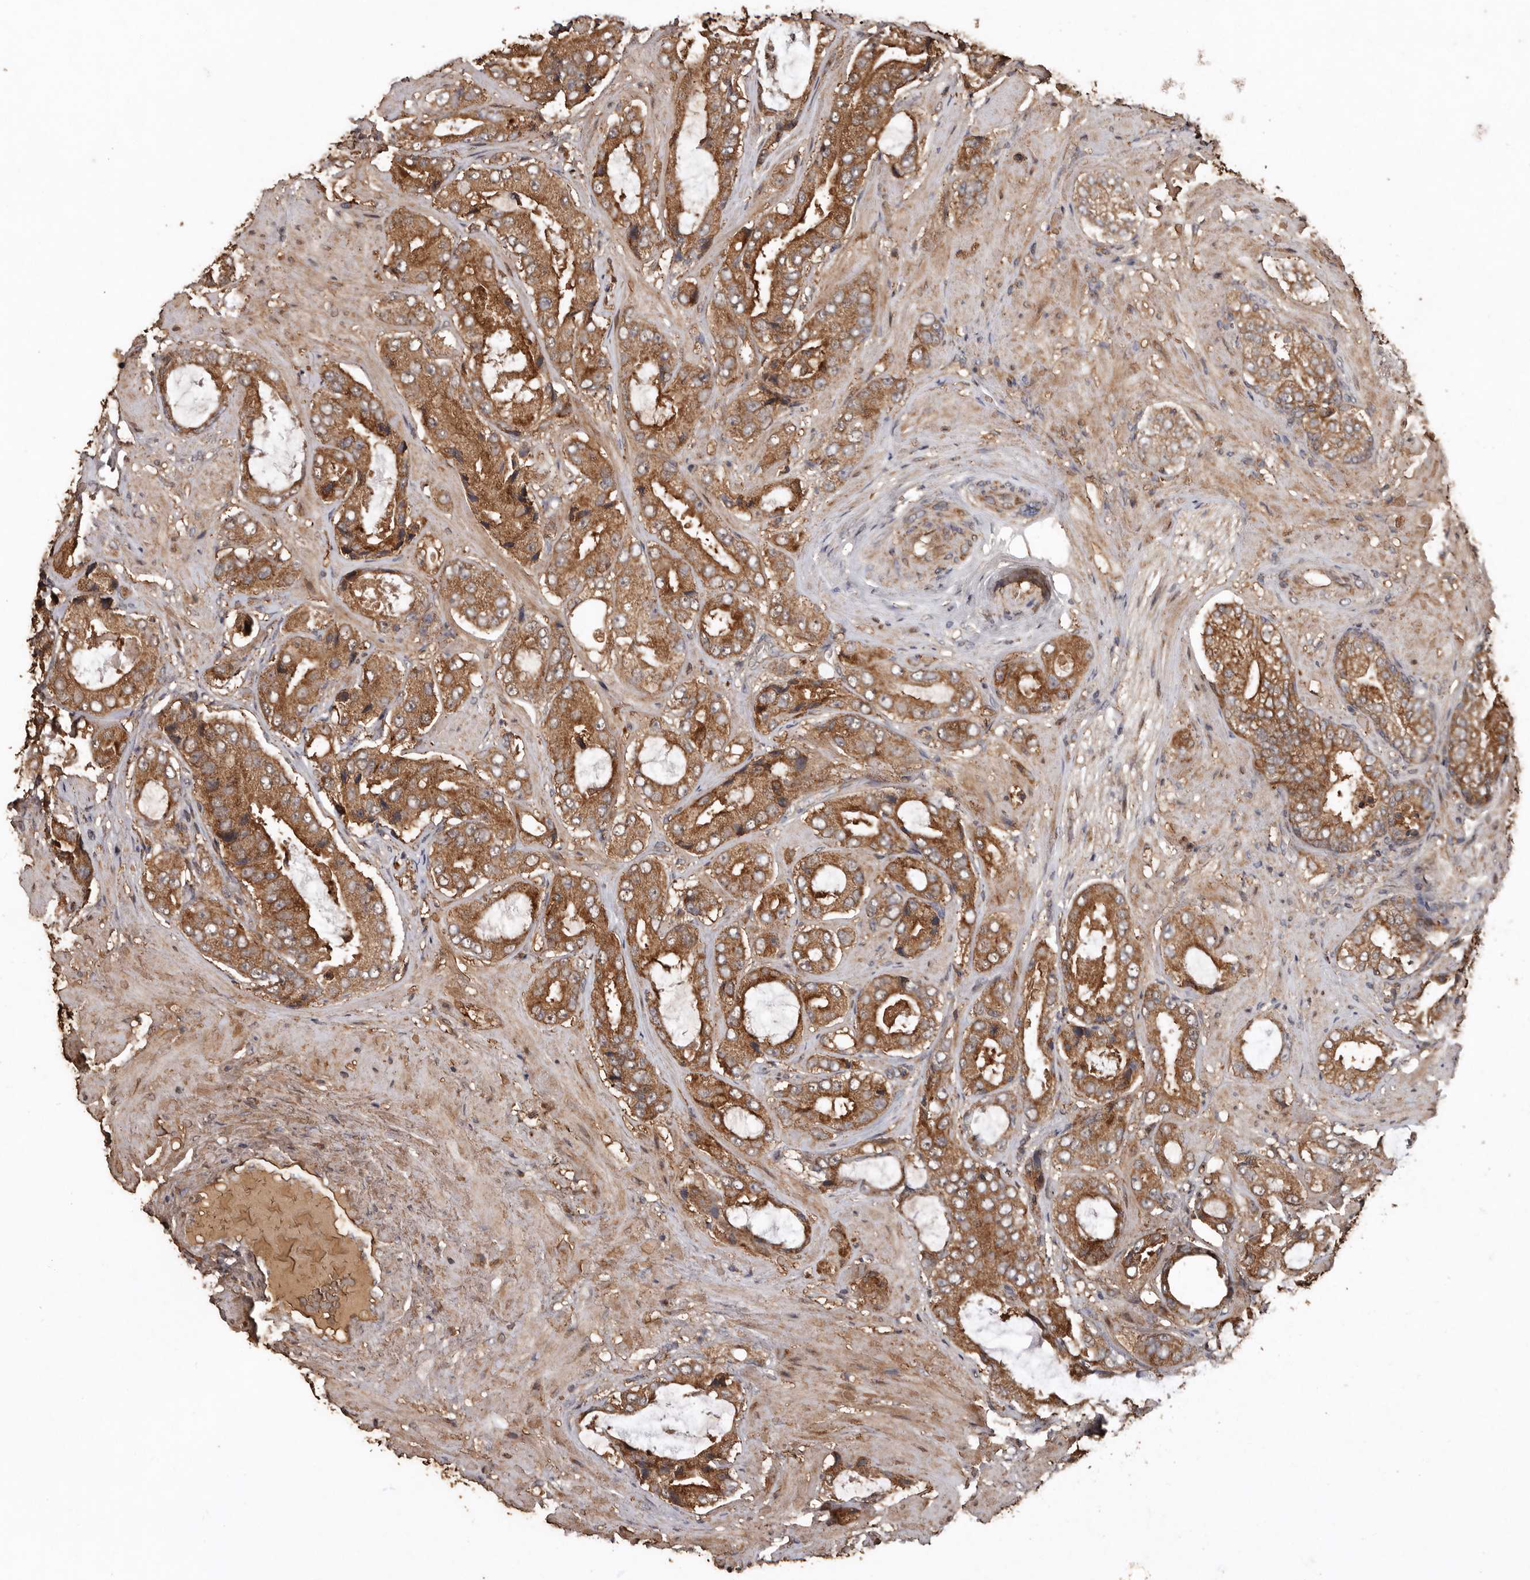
{"staining": {"intensity": "moderate", "quantity": ">75%", "location": "cytoplasmic/membranous"}, "tissue": "prostate cancer", "cell_type": "Tumor cells", "image_type": "cancer", "snomed": [{"axis": "morphology", "description": "Adenocarcinoma, High grade"}, {"axis": "topography", "description": "Prostate"}], "caption": "Protein staining reveals moderate cytoplasmic/membranous staining in about >75% of tumor cells in prostate cancer. (brown staining indicates protein expression, while blue staining denotes nuclei).", "gene": "RANBP17", "patient": {"sex": "male", "age": 59}}